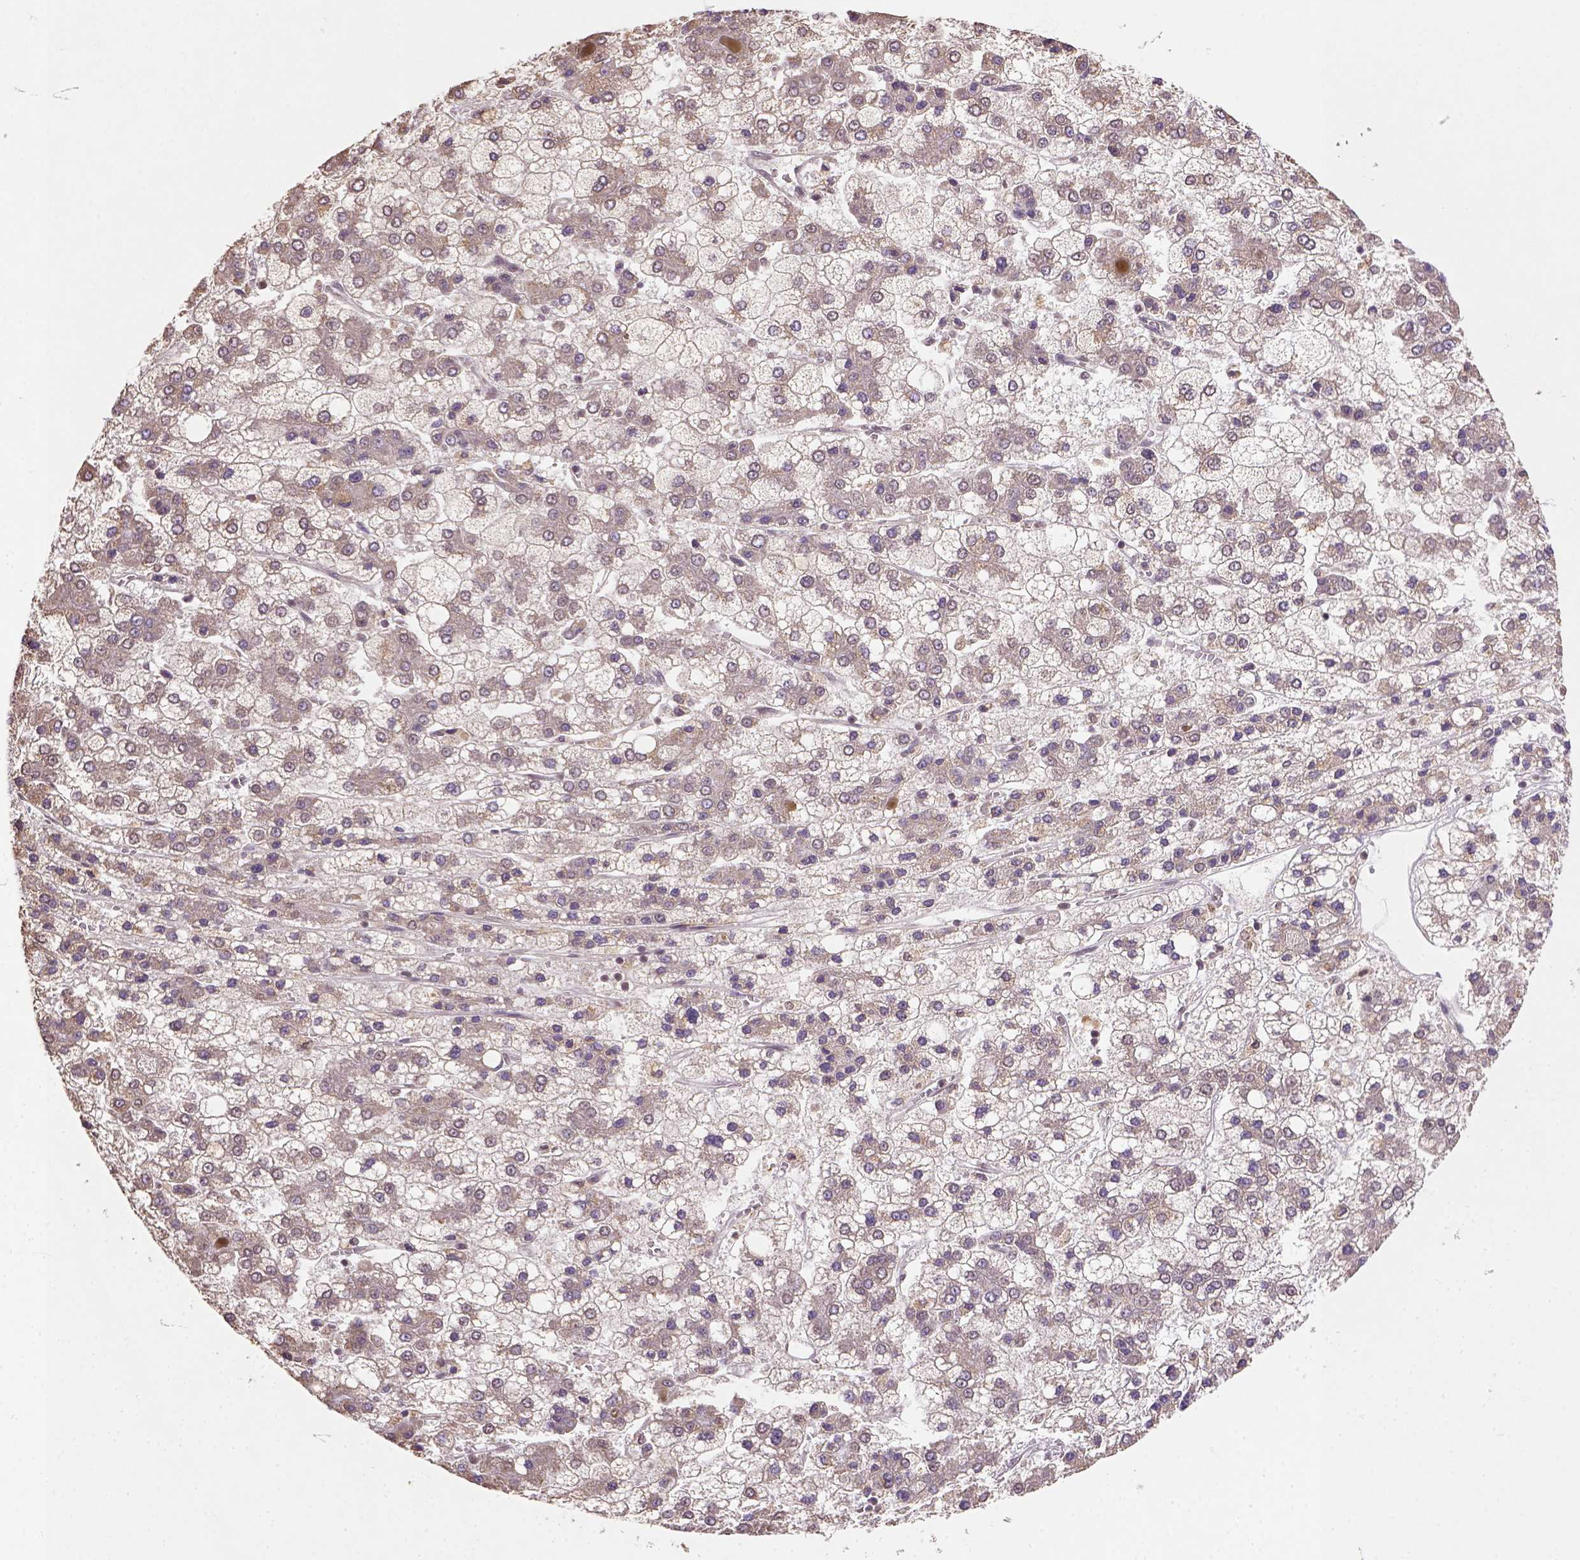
{"staining": {"intensity": "moderate", "quantity": ">75%", "location": "cytoplasmic/membranous"}, "tissue": "liver cancer", "cell_type": "Tumor cells", "image_type": "cancer", "snomed": [{"axis": "morphology", "description": "Carcinoma, Hepatocellular, NOS"}, {"axis": "topography", "description": "Liver"}], "caption": "A brown stain highlights moderate cytoplasmic/membranous positivity of a protein in human liver cancer tumor cells. The staining is performed using DAB brown chromogen to label protein expression. The nuclei are counter-stained blue using hematoxylin.", "gene": "NUDT10", "patient": {"sex": "male", "age": 73}}